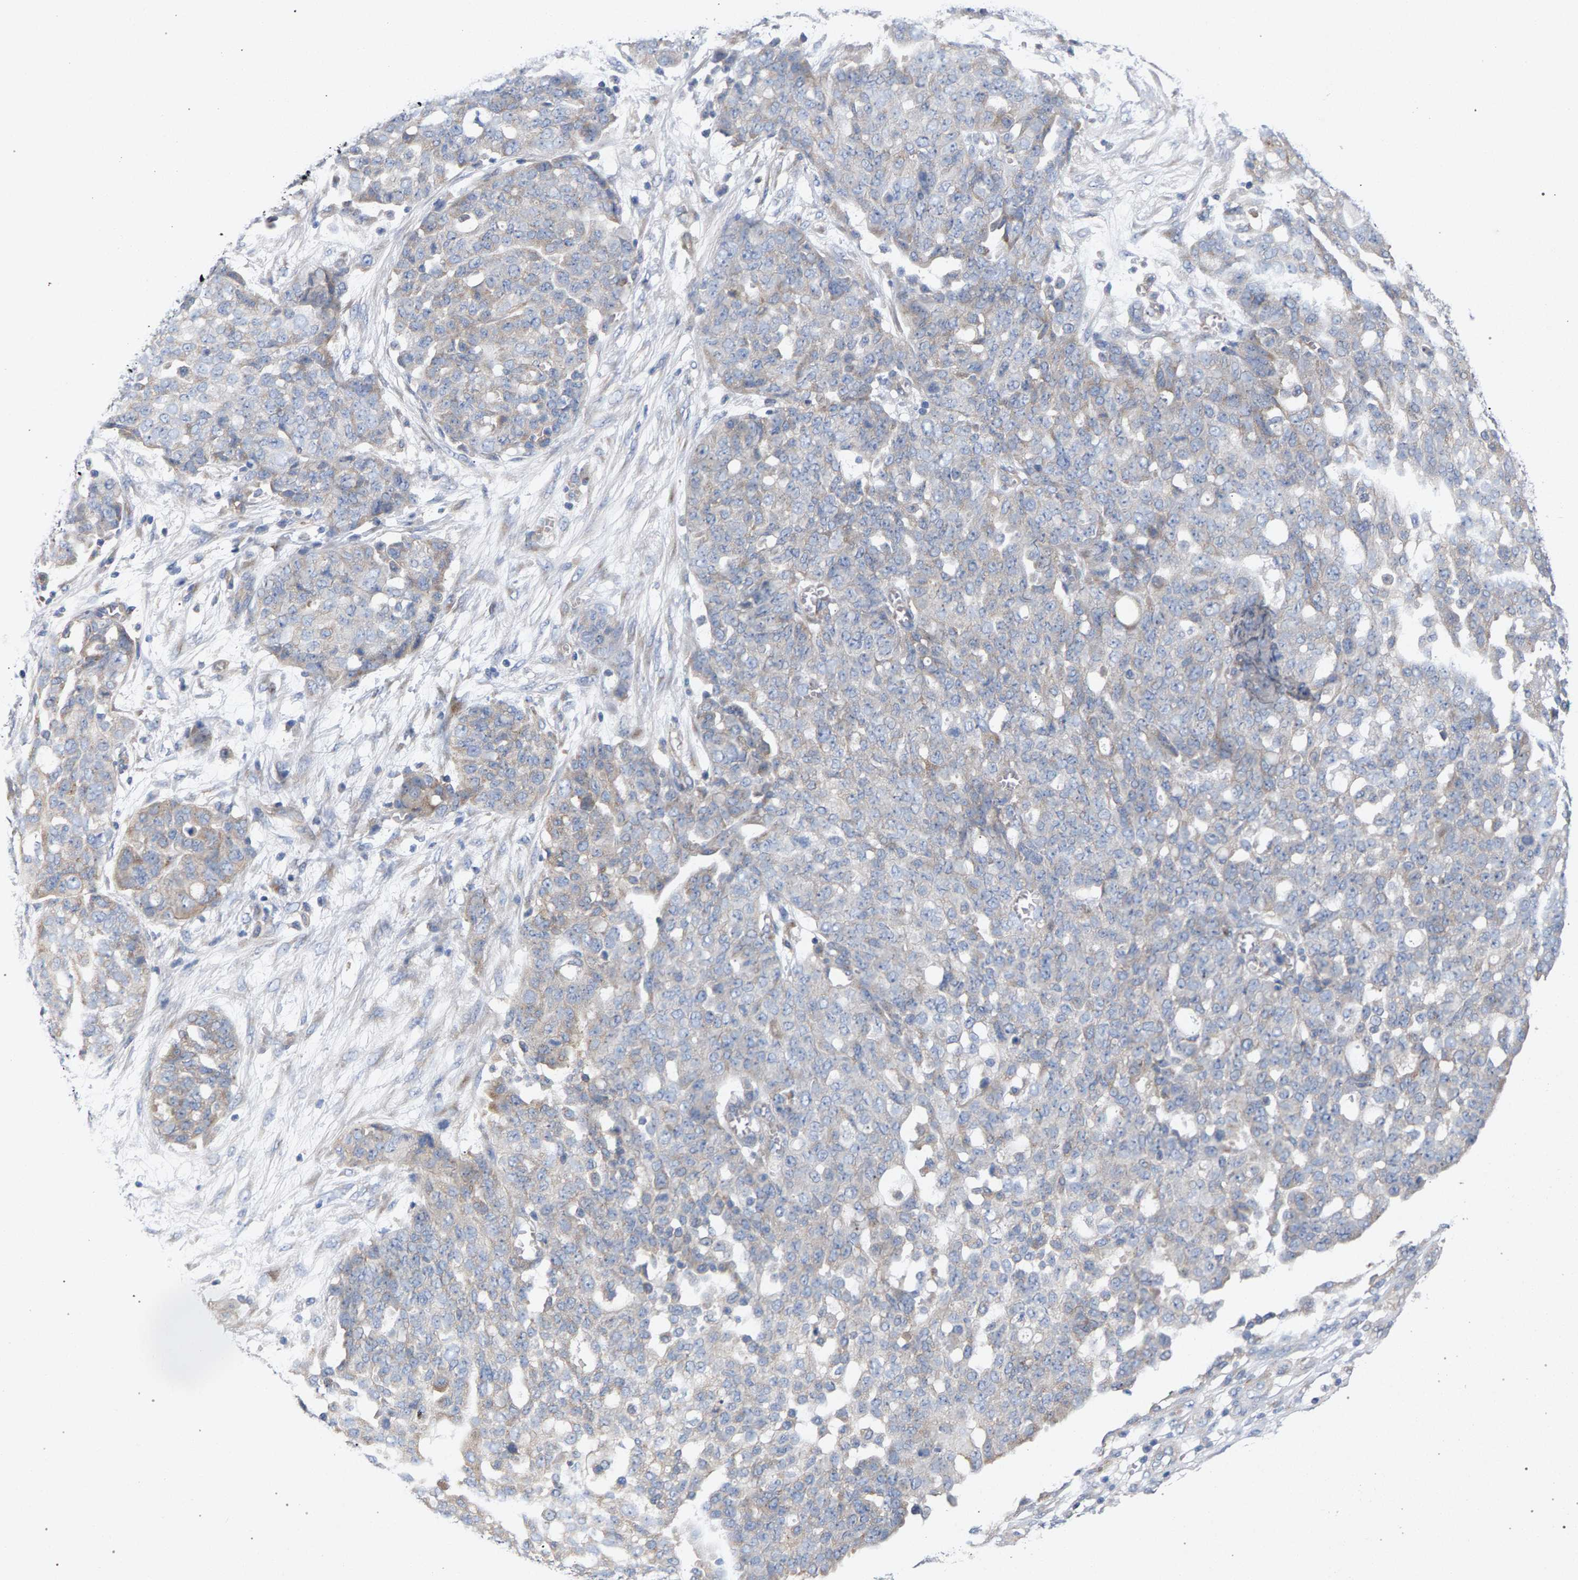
{"staining": {"intensity": "negative", "quantity": "none", "location": "none"}, "tissue": "ovarian cancer", "cell_type": "Tumor cells", "image_type": "cancer", "snomed": [{"axis": "morphology", "description": "Cystadenocarcinoma, serous, NOS"}, {"axis": "topography", "description": "Soft tissue"}, {"axis": "topography", "description": "Ovary"}], "caption": "An immunohistochemistry micrograph of ovarian cancer (serous cystadenocarcinoma) is shown. There is no staining in tumor cells of ovarian cancer (serous cystadenocarcinoma).", "gene": "MAMDC2", "patient": {"sex": "female", "age": 57}}